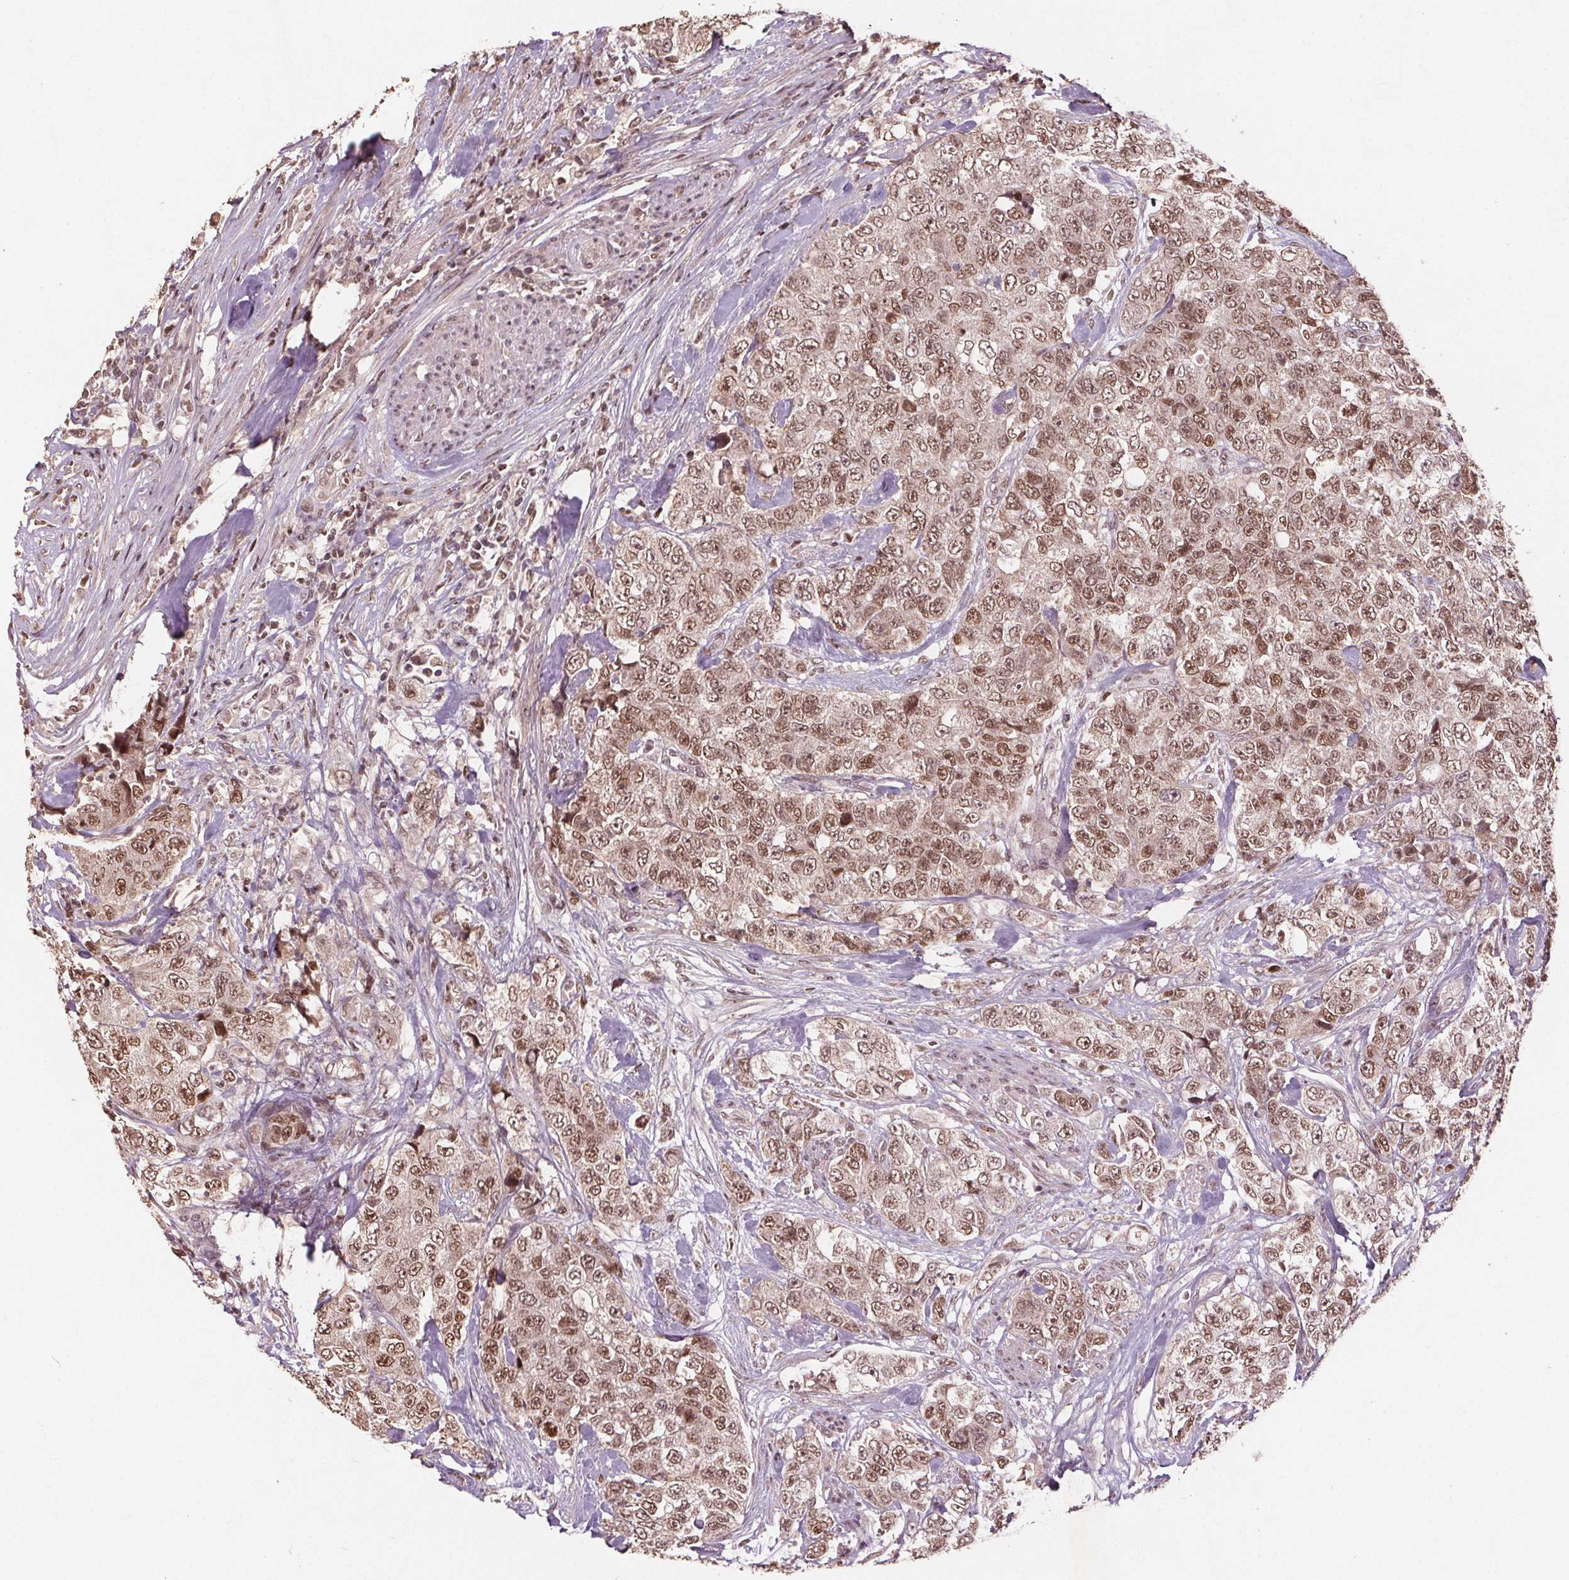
{"staining": {"intensity": "moderate", "quantity": ">75%", "location": "nuclear"}, "tissue": "urothelial cancer", "cell_type": "Tumor cells", "image_type": "cancer", "snomed": [{"axis": "morphology", "description": "Urothelial carcinoma, High grade"}, {"axis": "topography", "description": "Urinary bladder"}], "caption": "Immunohistochemistry (IHC) (DAB (3,3'-diaminobenzidine)) staining of human urothelial carcinoma (high-grade) demonstrates moderate nuclear protein positivity in about >75% of tumor cells. Using DAB (3,3'-diaminobenzidine) (brown) and hematoxylin (blue) stains, captured at high magnification using brightfield microscopy.", "gene": "DNMT3B", "patient": {"sex": "female", "age": 78}}